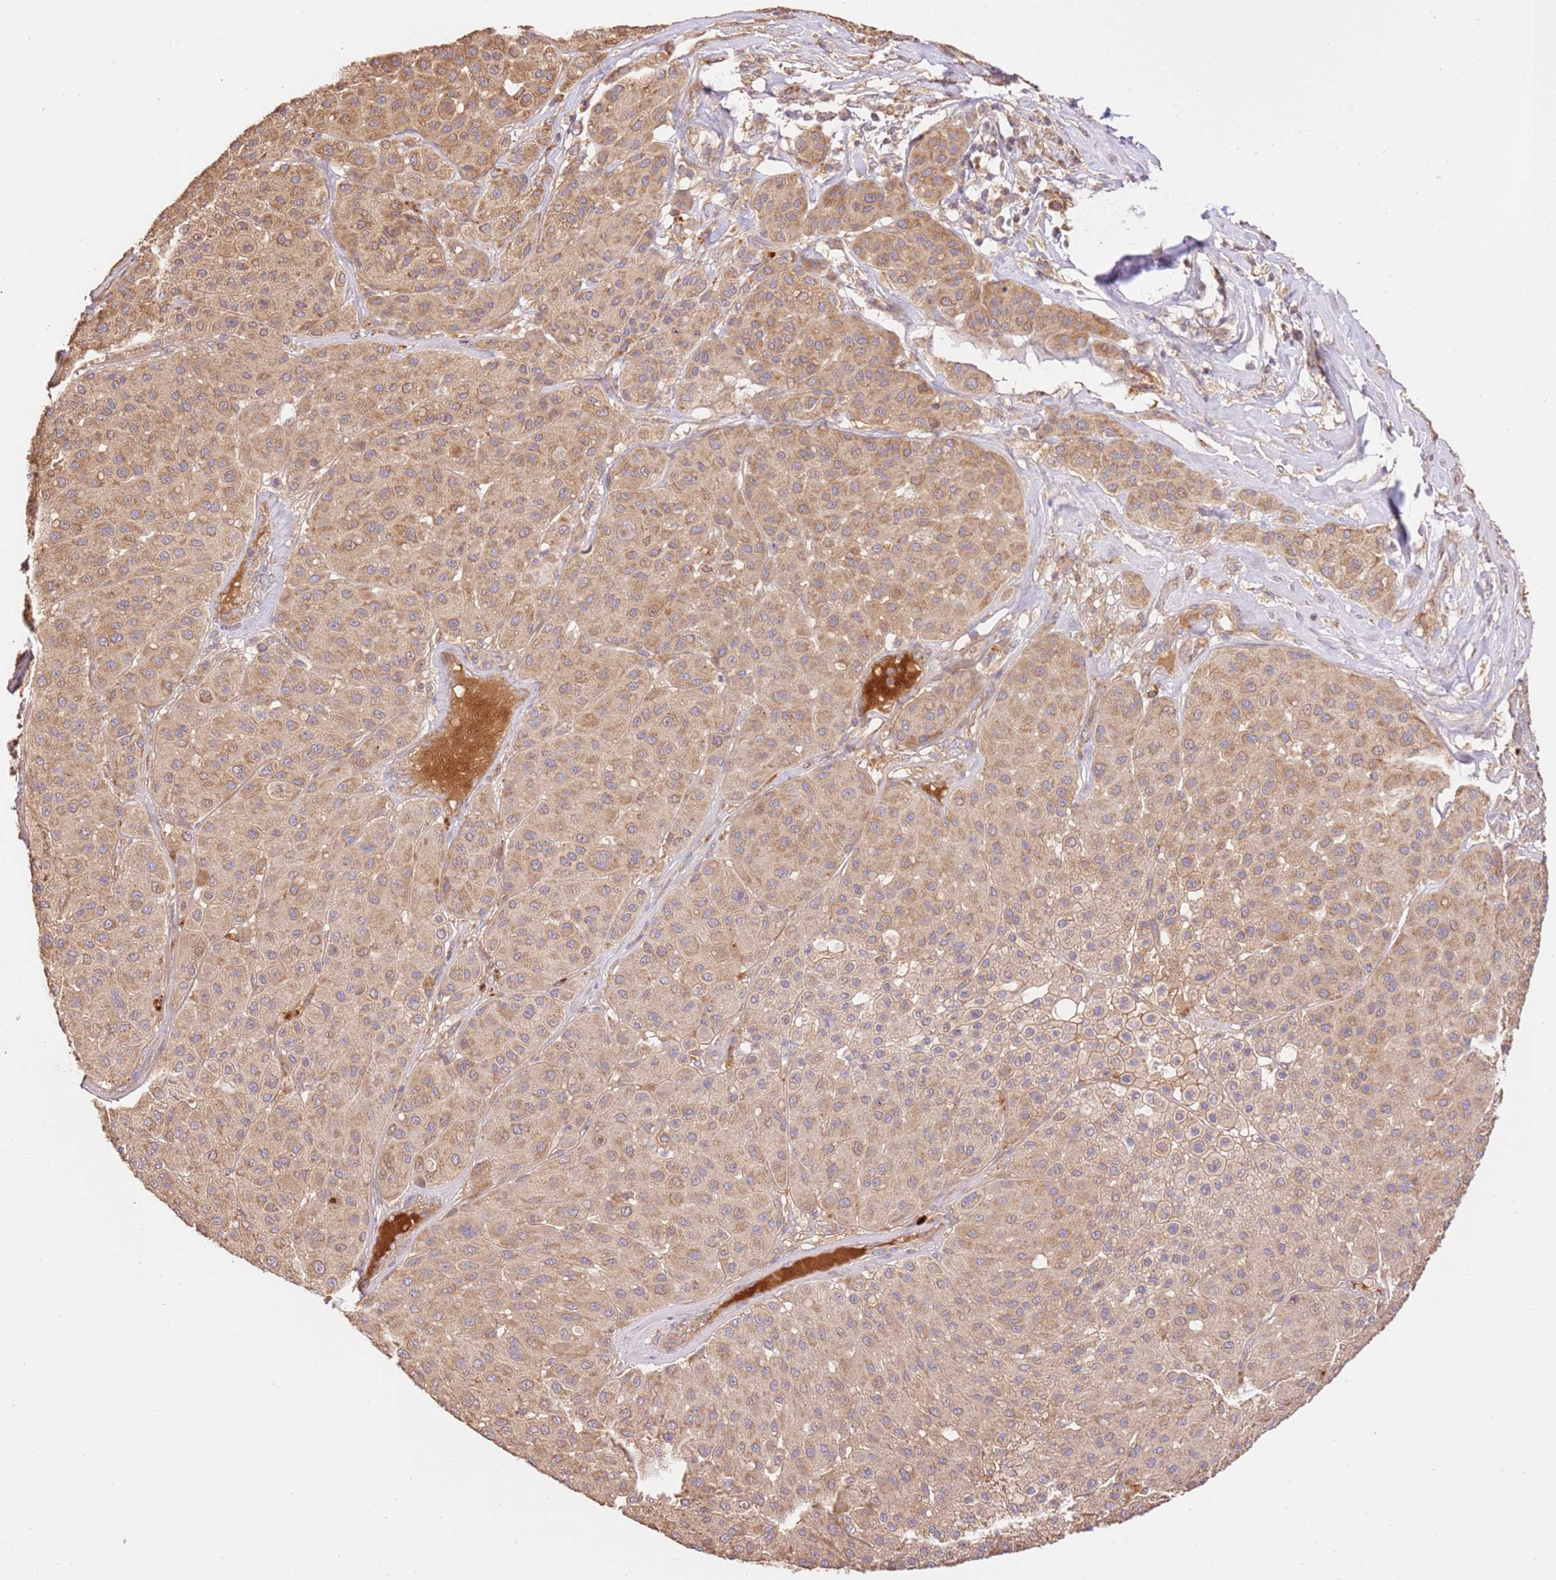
{"staining": {"intensity": "moderate", "quantity": ">75%", "location": "cytoplasmic/membranous"}, "tissue": "melanoma", "cell_type": "Tumor cells", "image_type": "cancer", "snomed": [{"axis": "morphology", "description": "Malignant melanoma, Metastatic site"}, {"axis": "topography", "description": "Smooth muscle"}], "caption": "This histopathology image exhibits immunohistochemistry (IHC) staining of melanoma, with medium moderate cytoplasmic/membranous positivity in approximately >75% of tumor cells.", "gene": "CEP55", "patient": {"sex": "male", "age": 41}}